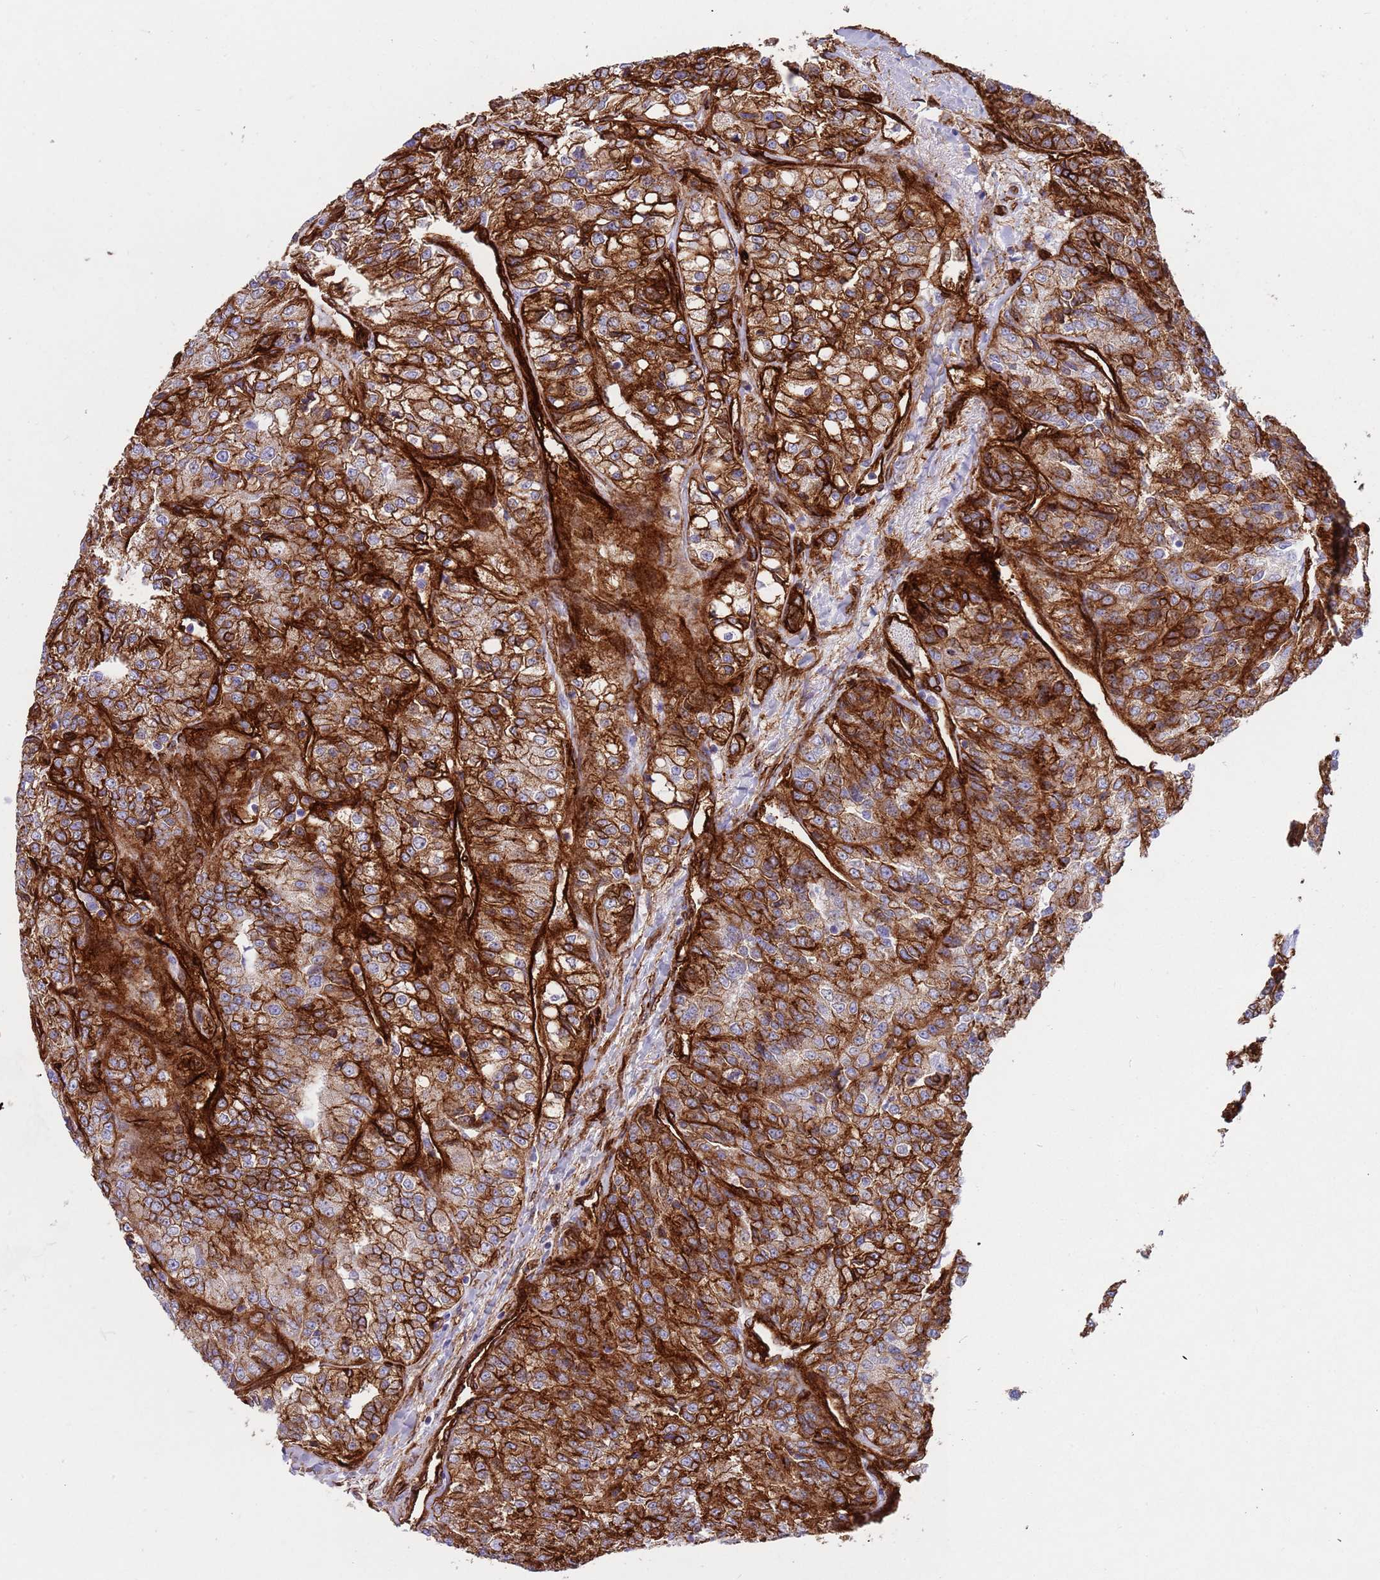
{"staining": {"intensity": "strong", "quantity": ">75%", "location": "cytoplasmic/membranous"}, "tissue": "renal cancer", "cell_type": "Tumor cells", "image_type": "cancer", "snomed": [{"axis": "morphology", "description": "Adenocarcinoma, NOS"}, {"axis": "topography", "description": "Kidney"}], "caption": "Renal cancer (adenocarcinoma) stained with a brown dye shows strong cytoplasmic/membranous positive expression in about >75% of tumor cells.", "gene": "CAV2", "patient": {"sex": "female", "age": 63}}